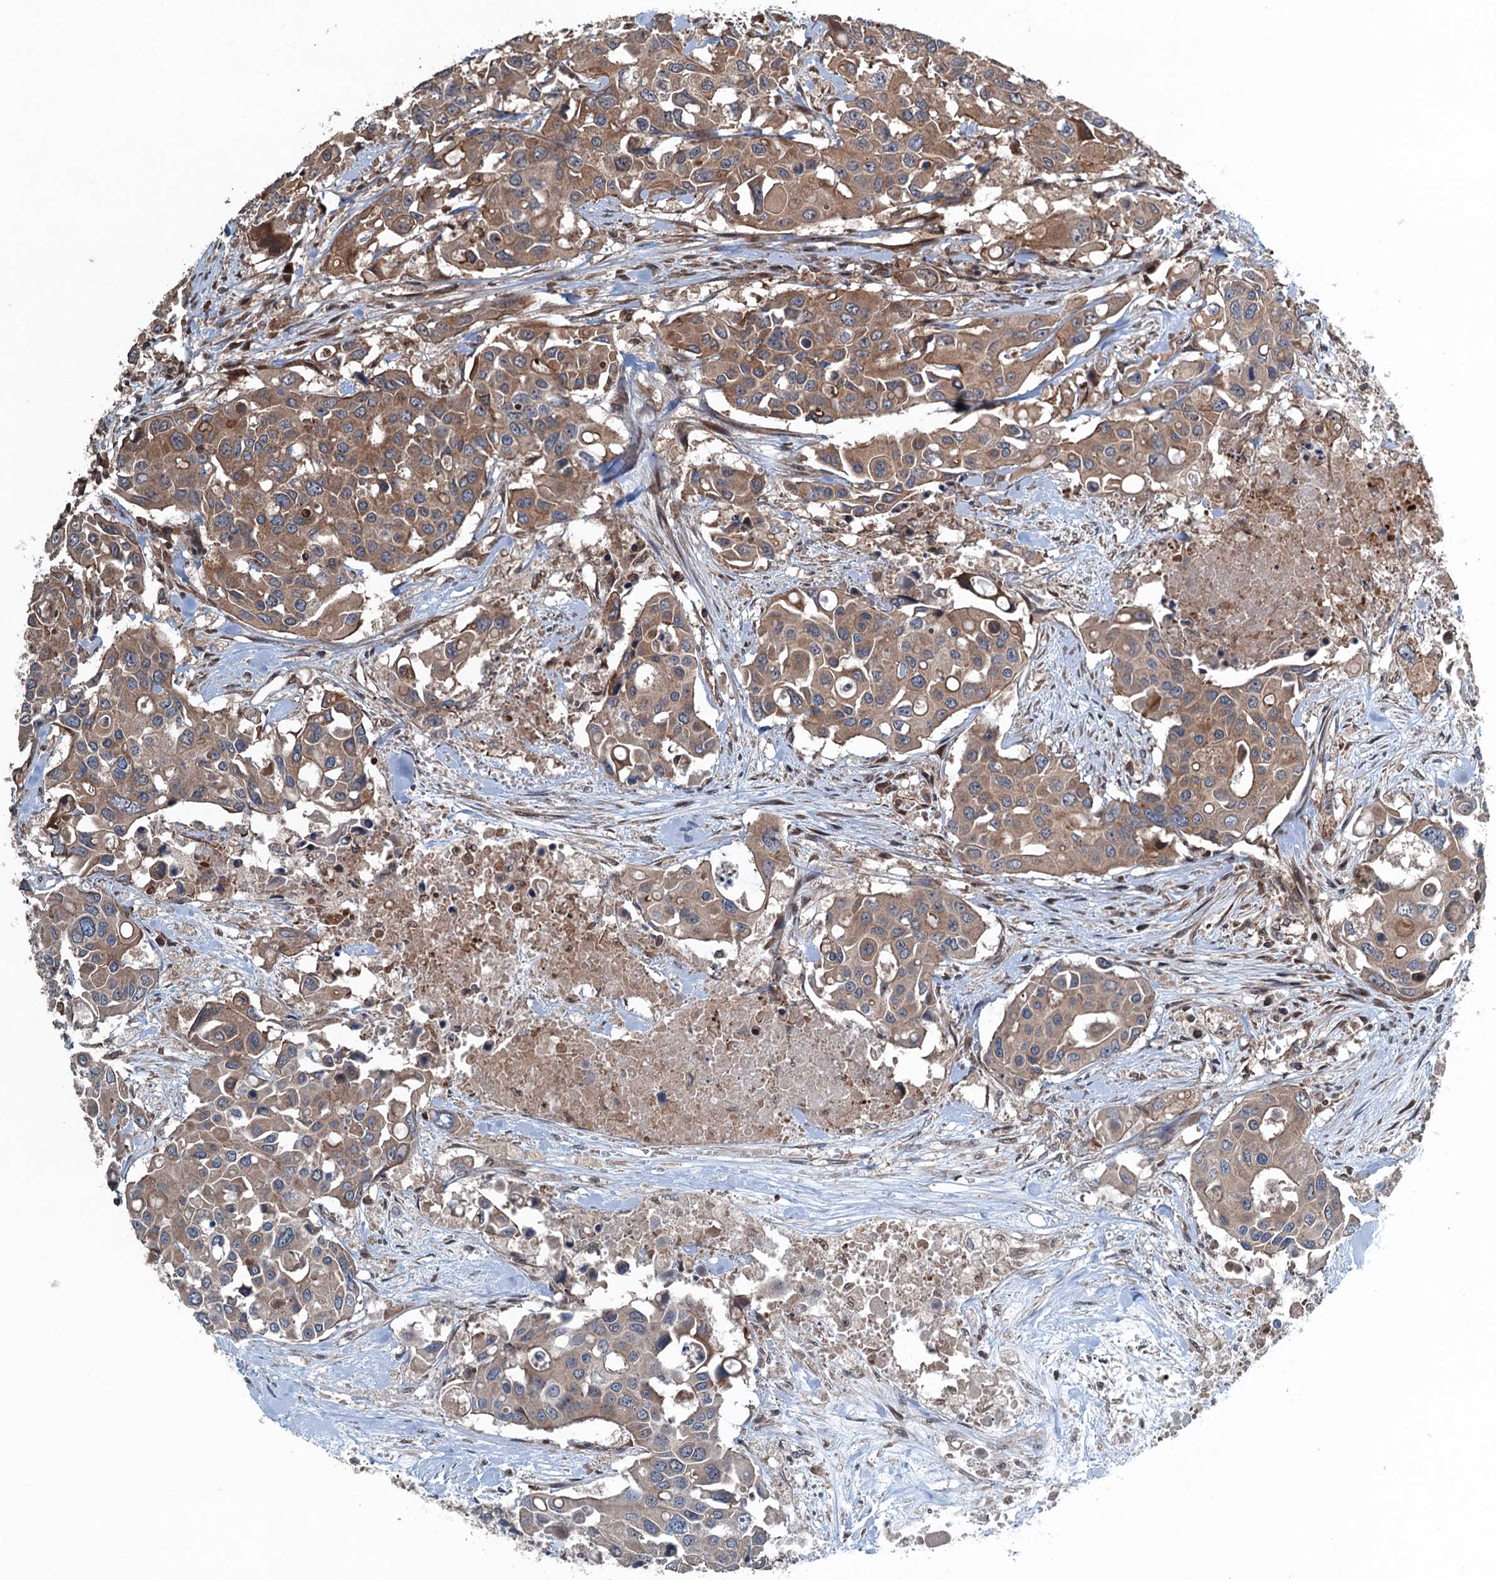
{"staining": {"intensity": "moderate", "quantity": ">75%", "location": "cytoplasmic/membranous"}, "tissue": "colorectal cancer", "cell_type": "Tumor cells", "image_type": "cancer", "snomed": [{"axis": "morphology", "description": "Adenocarcinoma, NOS"}, {"axis": "topography", "description": "Colon"}], "caption": "A medium amount of moderate cytoplasmic/membranous expression is seen in about >75% of tumor cells in colorectal cancer tissue.", "gene": "TRAPPC8", "patient": {"sex": "male", "age": 77}}